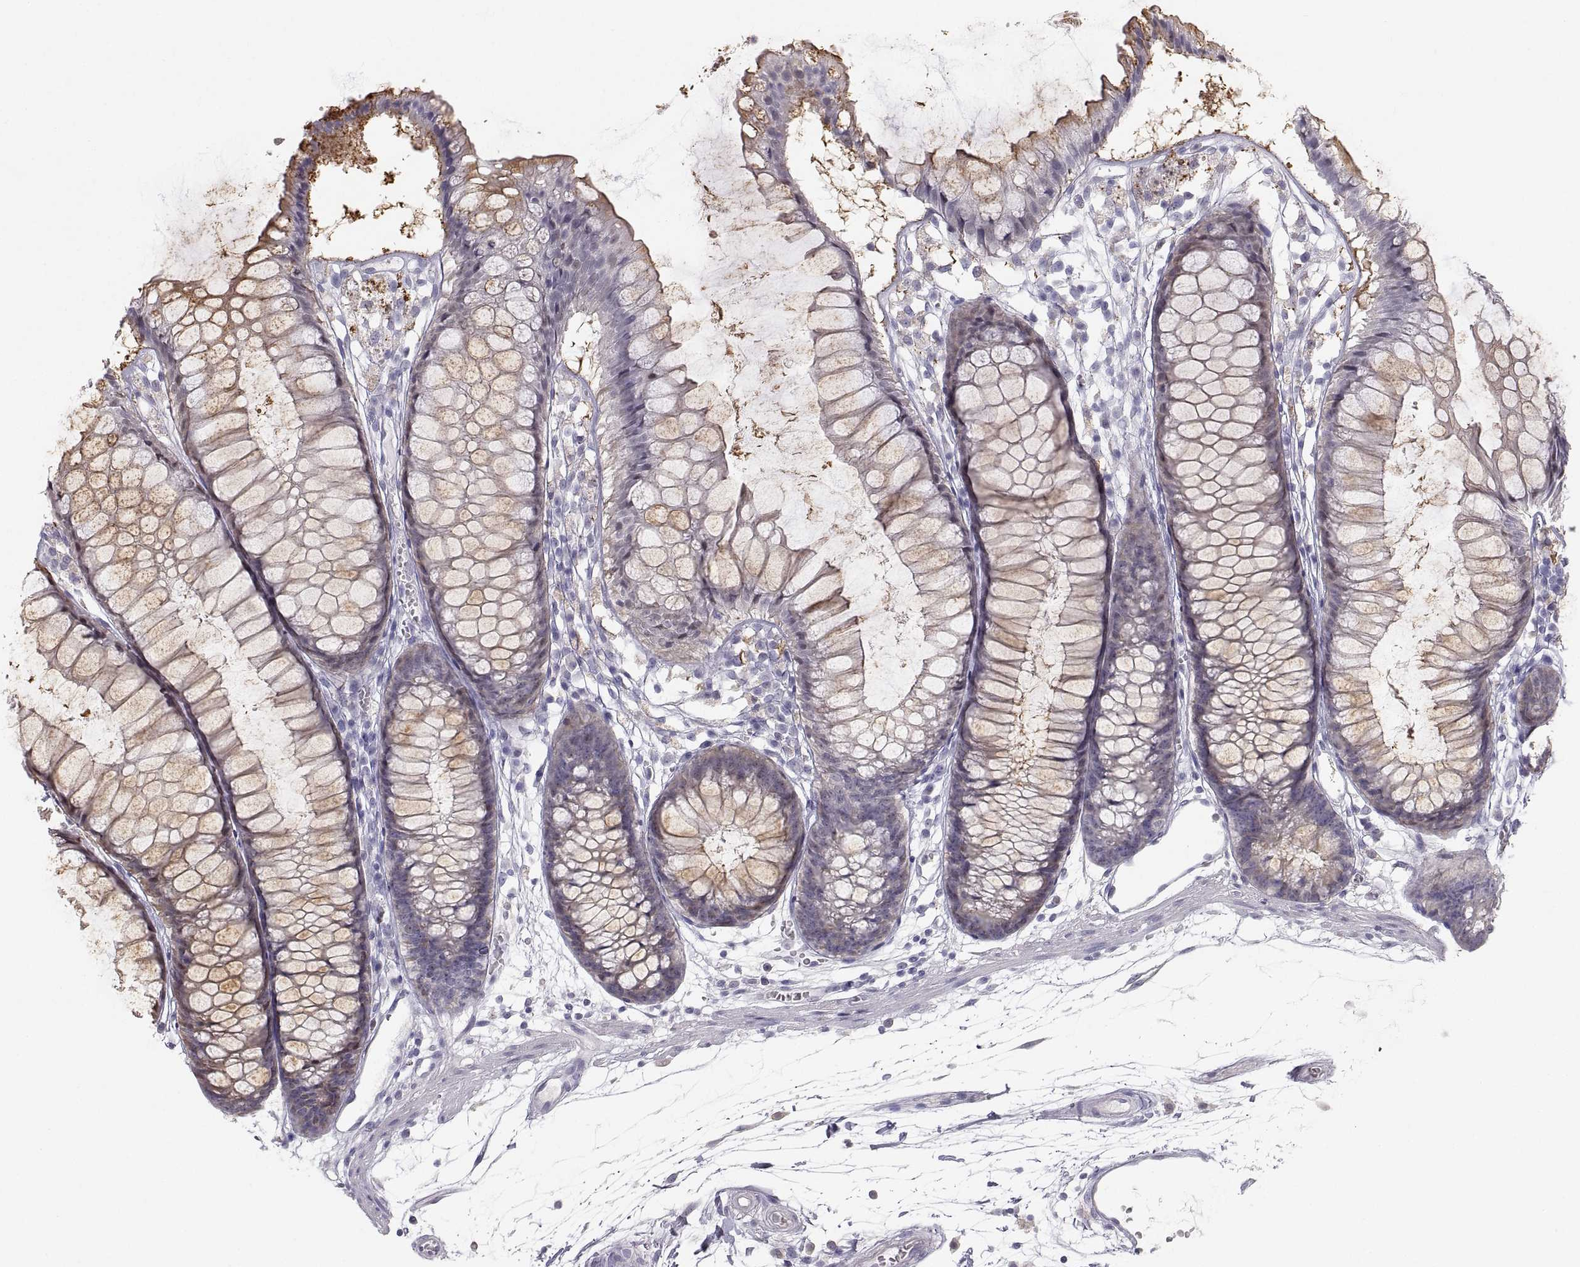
{"staining": {"intensity": "negative", "quantity": "none", "location": "none"}, "tissue": "colon", "cell_type": "Endothelial cells", "image_type": "normal", "snomed": [{"axis": "morphology", "description": "Normal tissue, NOS"}, {"axis": "morphology", "description": "Adenocarcinoma, NOS"}, {"axis": "topography", "description": "Colon"}], "caption": "Colon stained for a protein using IHC demonstrates no expression endothelial cells.", "gene": "ZNF185", "patient": {"sex": "male", "age": 65}}